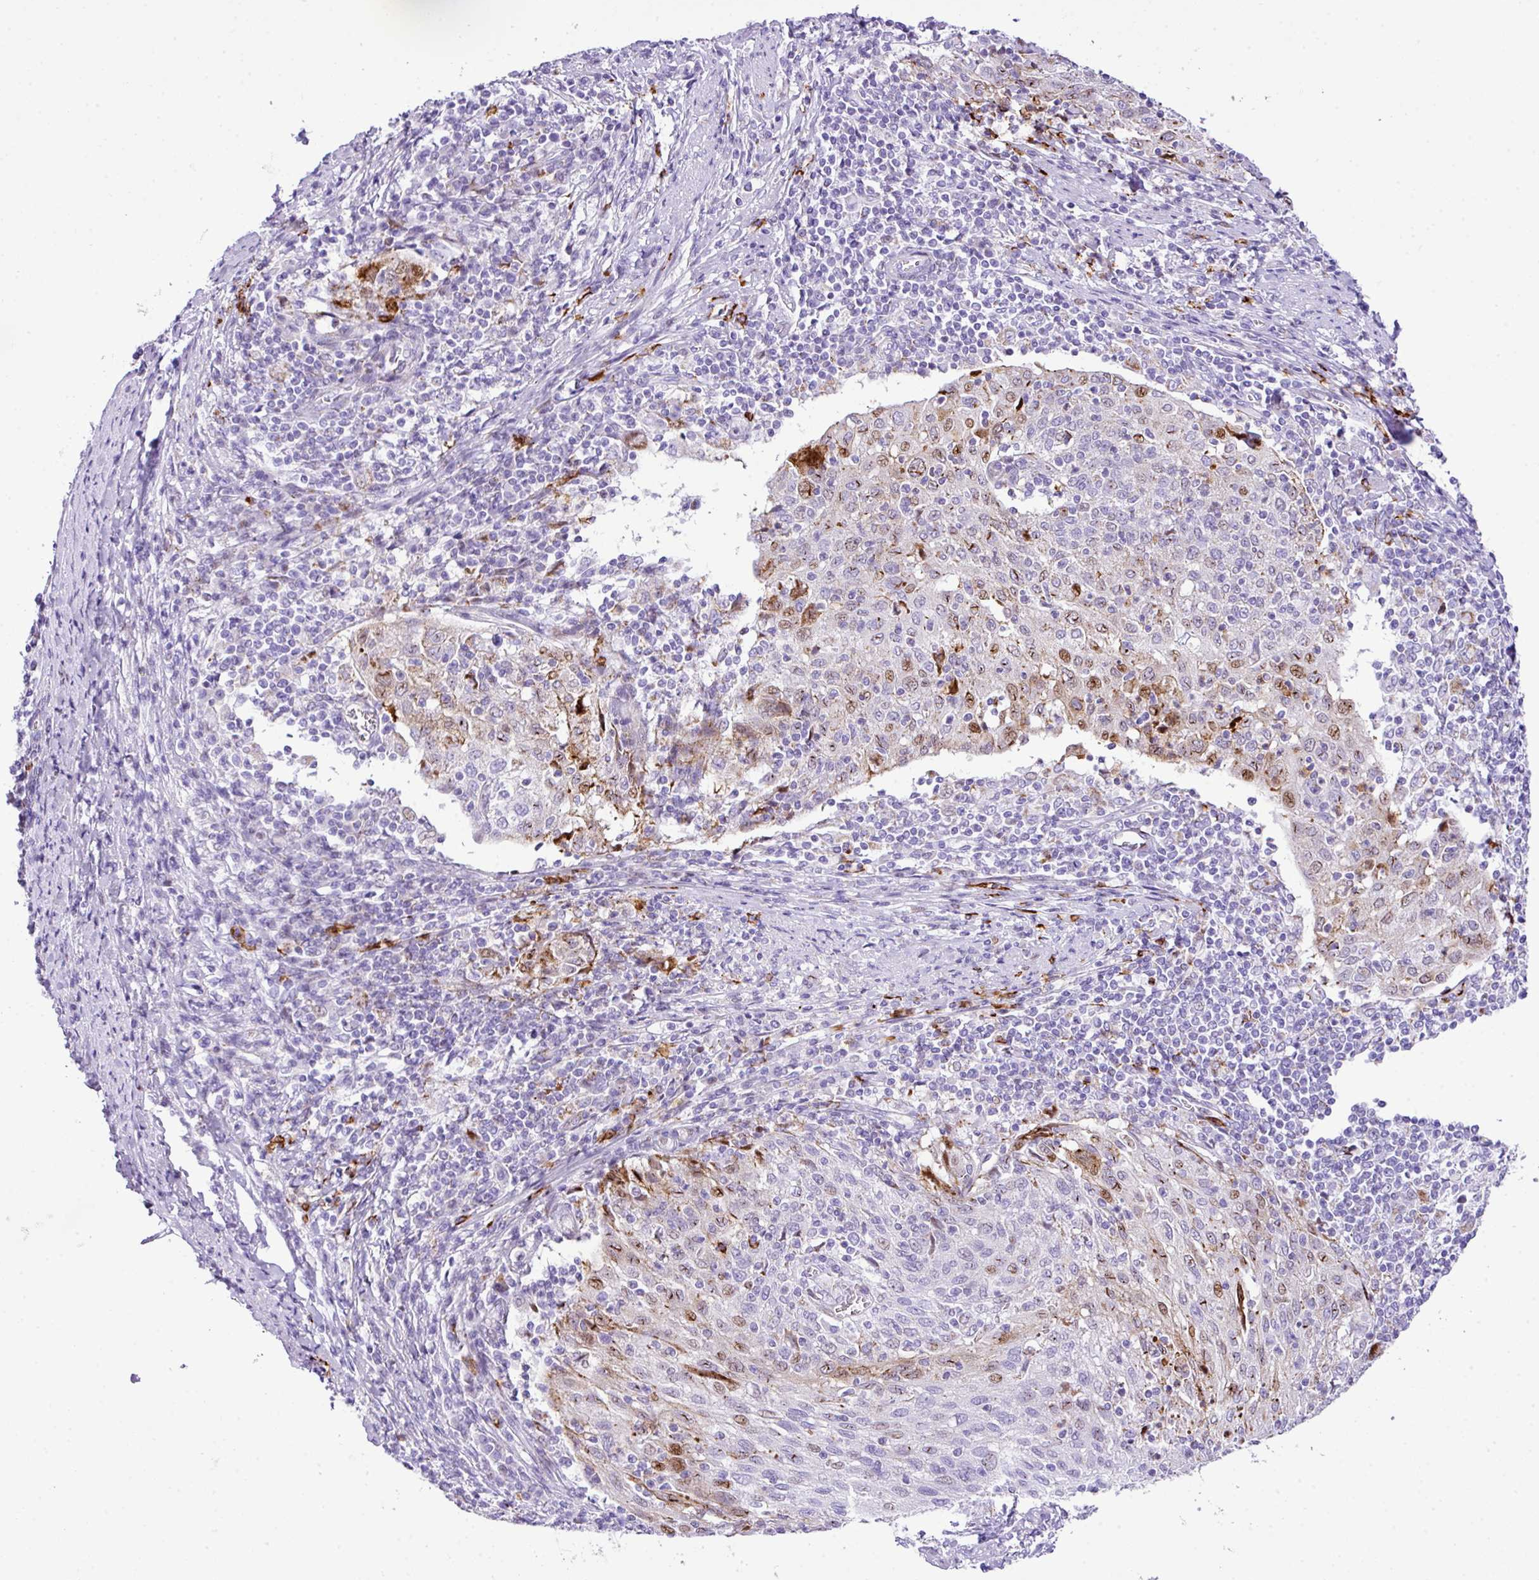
{"staining": {"intensity": "moderate", "quantity": "<25%", "location": "cytoplasmic/membranous,nuclear"}, "tissue": "cervical cancer", "cell_type": "Tumor cells", "image_type": "cancer", "snomed": [{"axis": "morphology", "description": "Squamous cell carcinoma, NOS"}, {"axis": "topography", "description": "Cervix"}], "caption": "Immunohistochemistry (IHC) of human cervical squamous cell carcinoma reveals low levels of moderate cytoplasmic/membranous and nuclear staining in approximately <25% of tumor cells.", "gene": "RCAN2", "patient": {"sex": "female", "age": 52}}